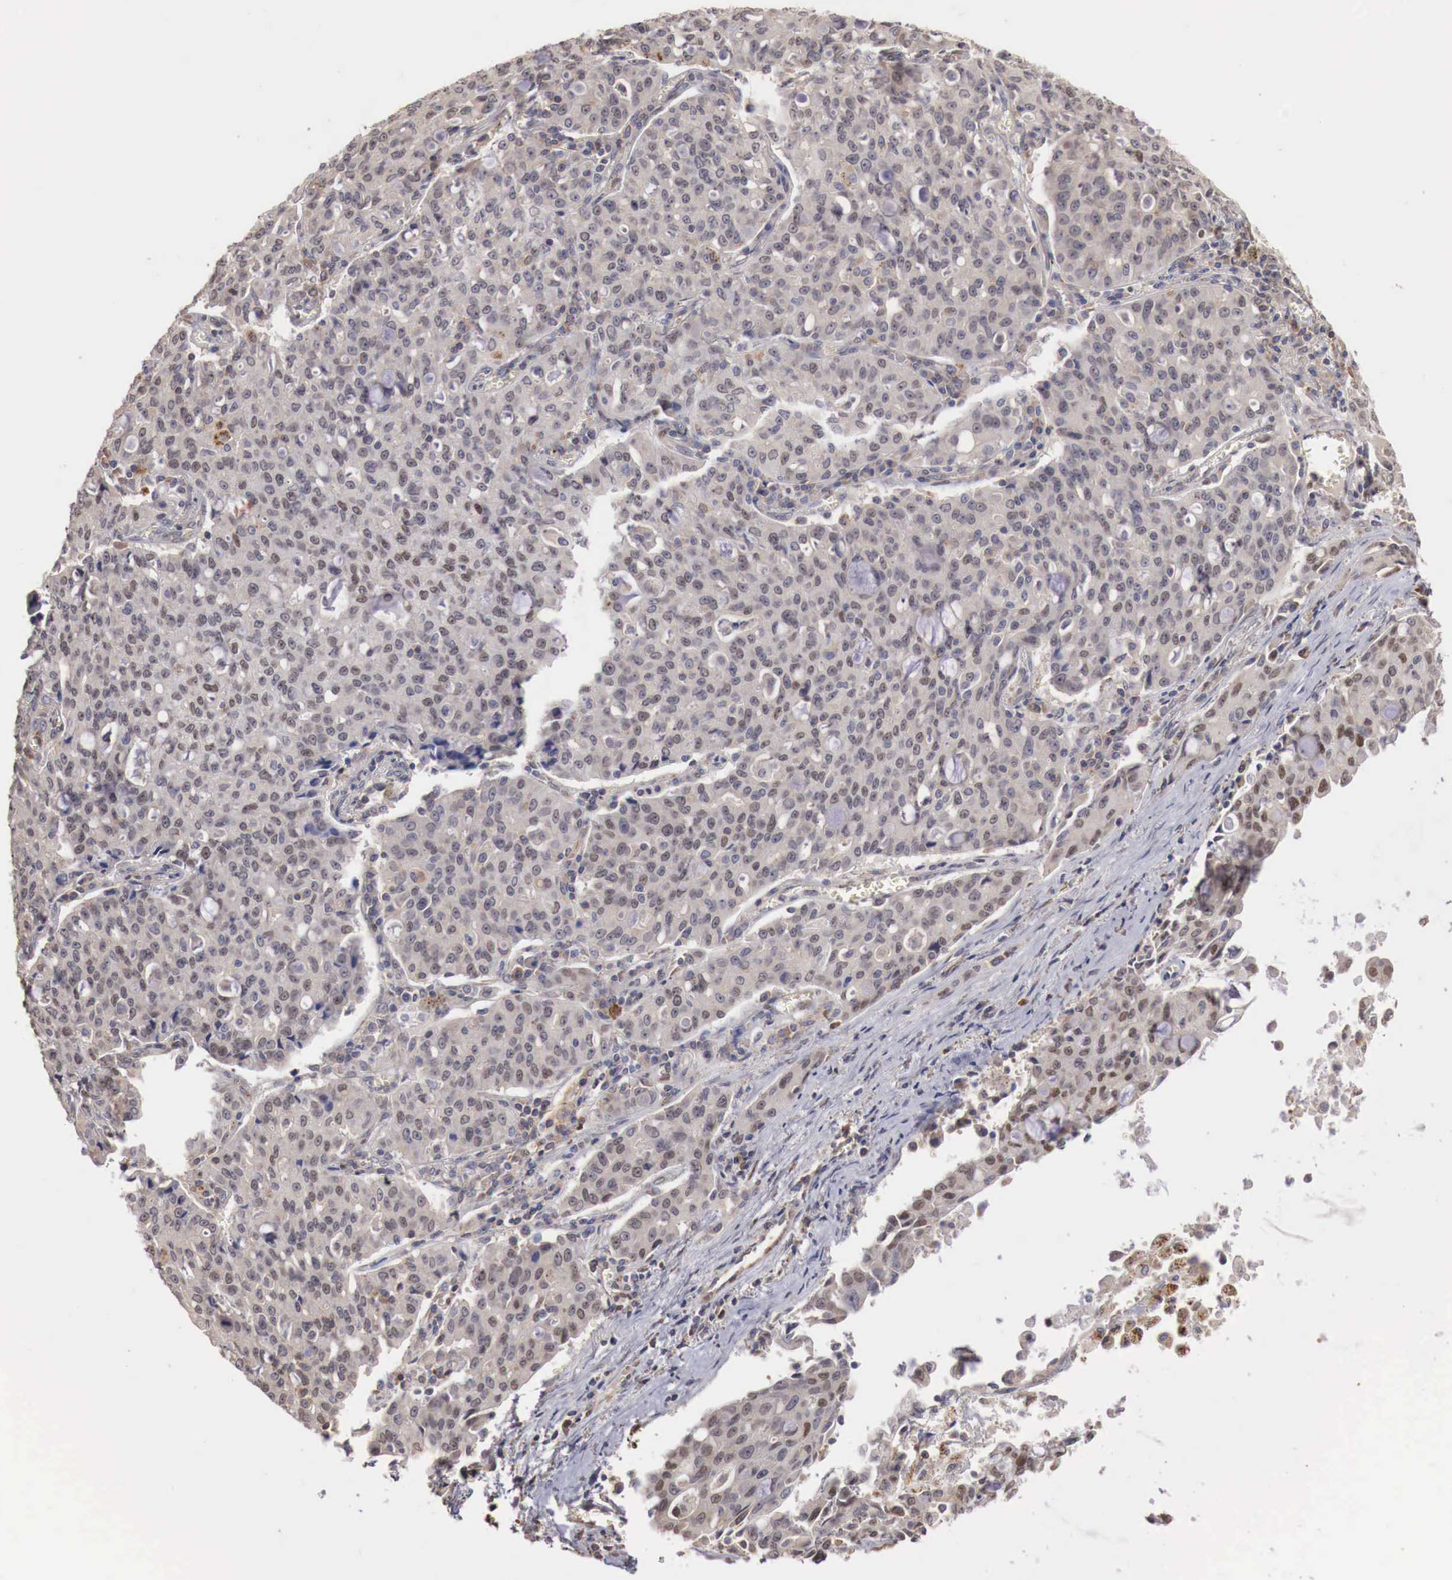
{"staining": {"intensity": "negative", "quantity": "none", "location": "none"}, "tissue": "lung cancer", "cell_type": "Tumor cells", "image_type": "cancer", "snomed": [{"axis": "morphology", "description": "Adenocarcinoma, NOS"}, {"axis": "topography", "description": "Lung"}], "caption": "DAB (3,3'-diaminobenzidine) immunohistochemical staining of lung adenocarcinoma exhibits no significant staining in tumor cells.", "gene": "KHDRBS2", "patient": {"sex": "female", "age": 44}}